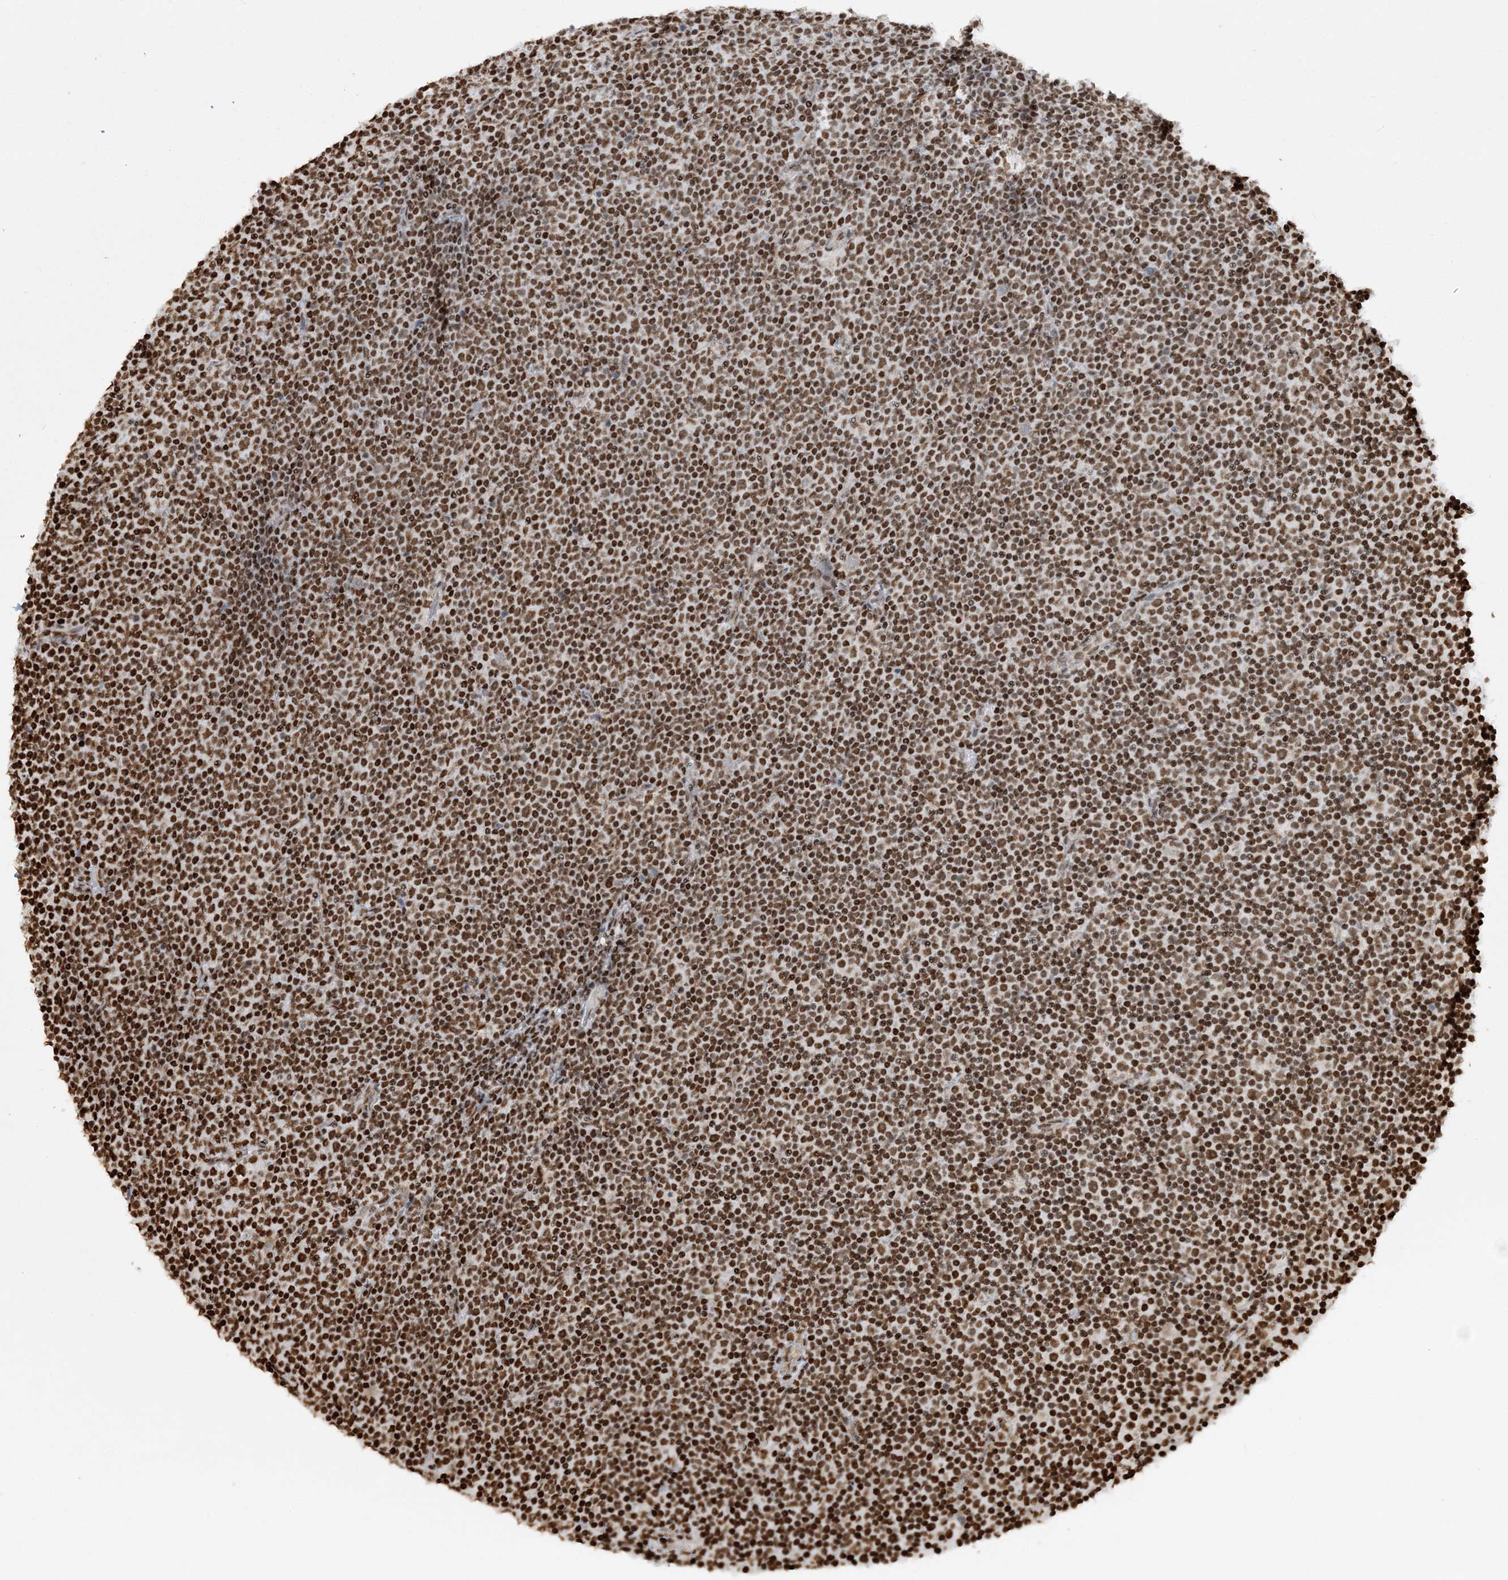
{"staining": {"intensity": "strong", "quantity": ">75%", "location": "nuclear"}, "tissue": "lymphoma", "cell_type": "Tumor cells", "image_type": "cancer", "snomed": [{"axis": "morphology", "description": "Malignant lymphoma, non-Hodgkin's type, Low grade"}, {"axis": "topography", "description": "Lymph node"}], "caption": "The micrograph reveals immunohistochemical staining of lymphoma. There is strong nuclear expression is identified in about >75% of tumor cells. The protein is shown in brown color, while the nuclei are stained blue.", "gene": "DELE1", "patient": {"sex": "female", "age": 67}}